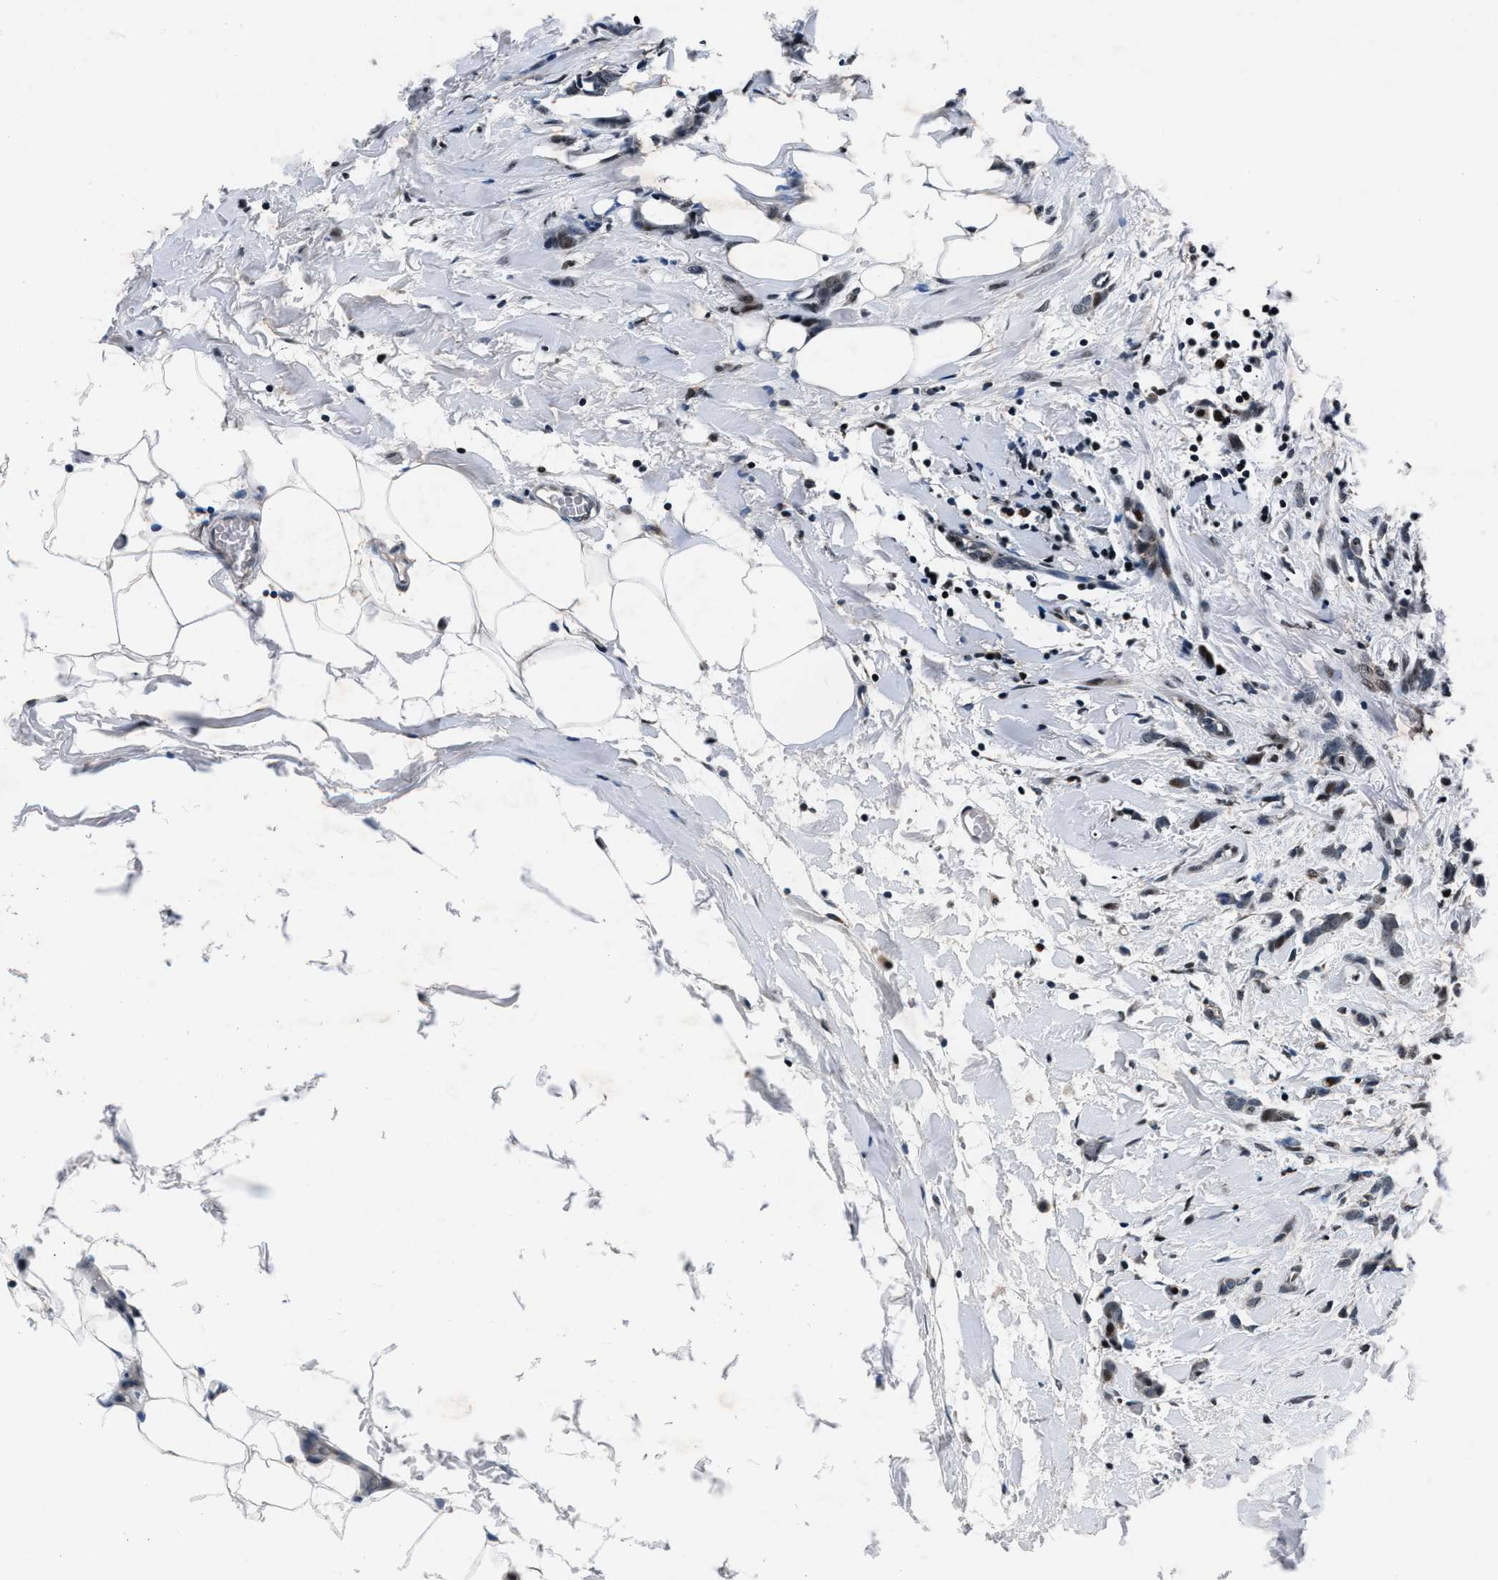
{"staining": {"intensity": "negative", "quantity": "none", "location": "none"}, "tissue": "breast cancer", "cell_type": "Tumor cells", "image_type": "cancer", "snomed": [{"axis": "morphology", "description": "Lobular carcinoma, in situ"}, {"axis": "morphology", "description": "Lobular carcinoma"}, {"axis": "topography", "description": "Breast"}], "caption": "A high-resolution micrograph shows immunohistochemistry (IHC) staining of breast cancer, which displays no significant positivity in tumor cells.", "gene": "PRRC2B", "patient": {"sex": "female", "age": 41}}